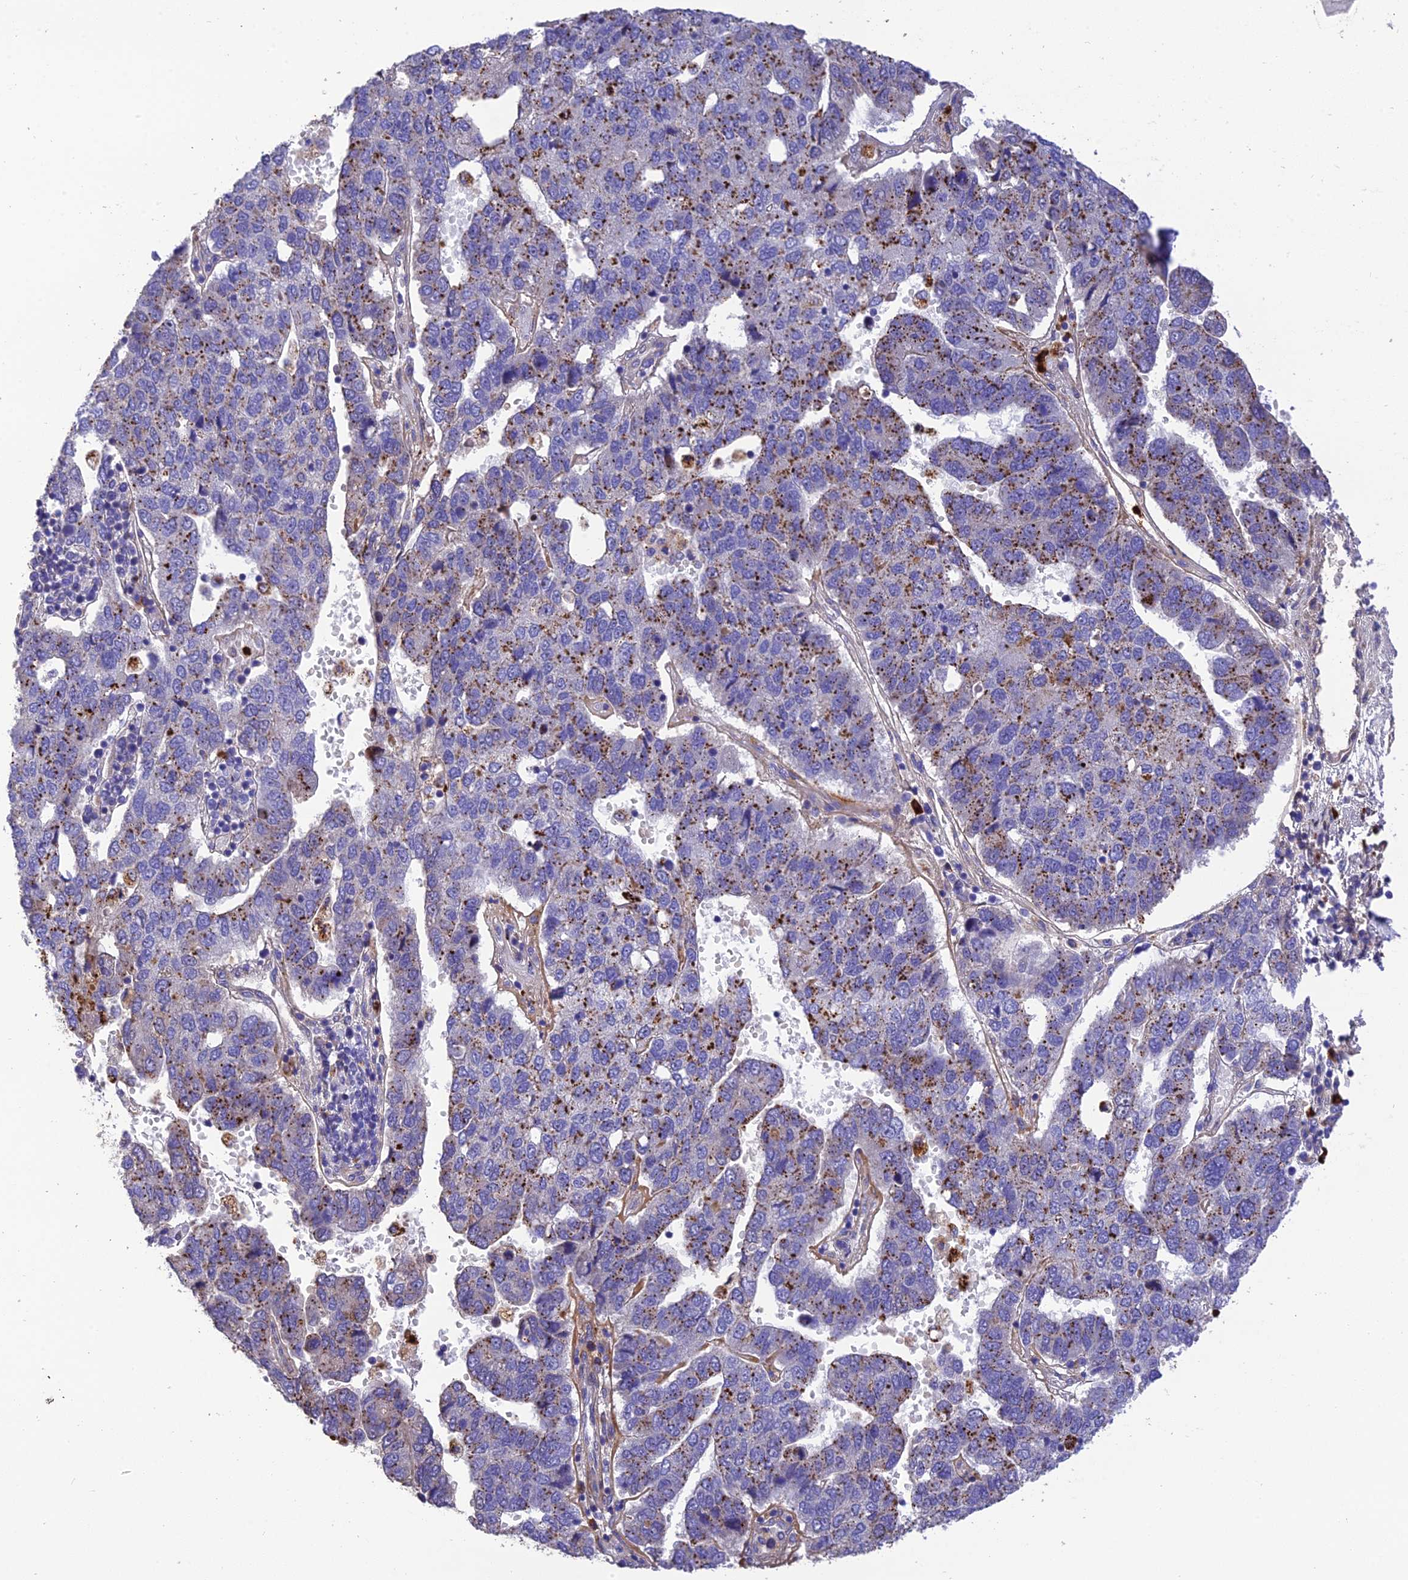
{"staining": {"intensity": "moderate", "quantity": "25%-75%", "location": "cytoplasmic/membranous"}, "tissue": "pancreatic cancer", "cell_type": "Tumor cells", "image_type": "cancer", "snomed": [{"axis": "morphology", "description": "Adenocarcinoma, NOS"}, {"axis": "topography", "description": "Pancreas"}], "caption": "DAB (3,3'-diaminobenzidine) immunohistochemical staining of human adenocarcinoma (pancreatic) exhibits moderate cytoplasmic/membranous protein expression in about 25%-75% of tumor cells.", "gene": "CPSF4L", "patient": {"sex": "female", "age": 61}}